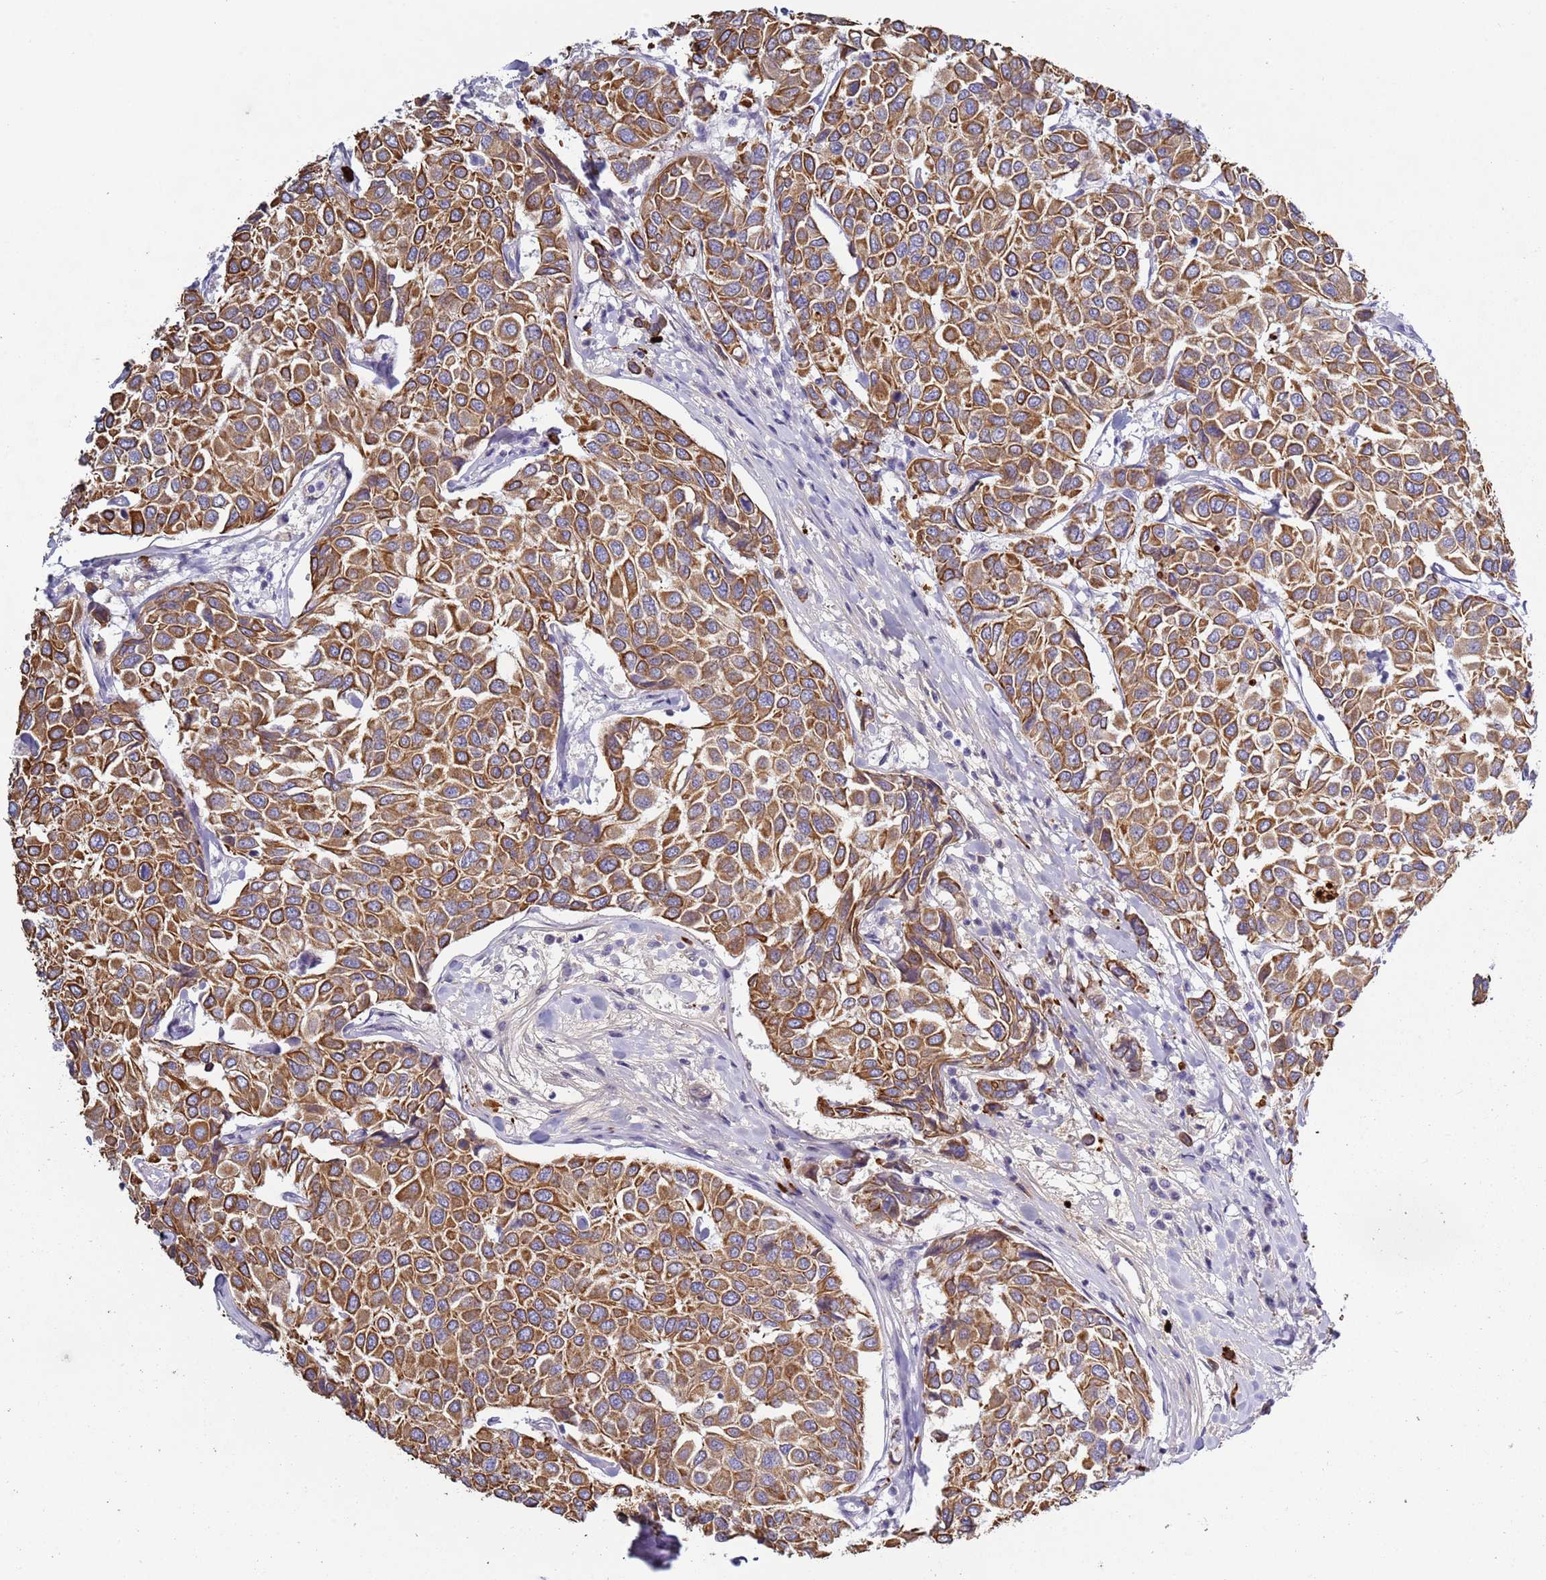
{"staining": {"intensity": "strong", "quantity": ">75%", "location": "cytoplasmic/membranous"}, "tissue": "breast cancer", "cell_type": "Tumor cells", "image_type": "cancer", "snomed": [{"axis": "morphology", "description": "Duct carcinoma"}, {"axis": "topography", "description": "Breast"}], "caption": "Immunohistochemical staining of human breast cancer (invasive ductal carcinoma) demonstrates high levels of strong cytoplasmic/membranous protein staining in approximately >75% of tumor cells.", "gene": "NPAP1", "patient": {"sex": "female", "age": 55}}